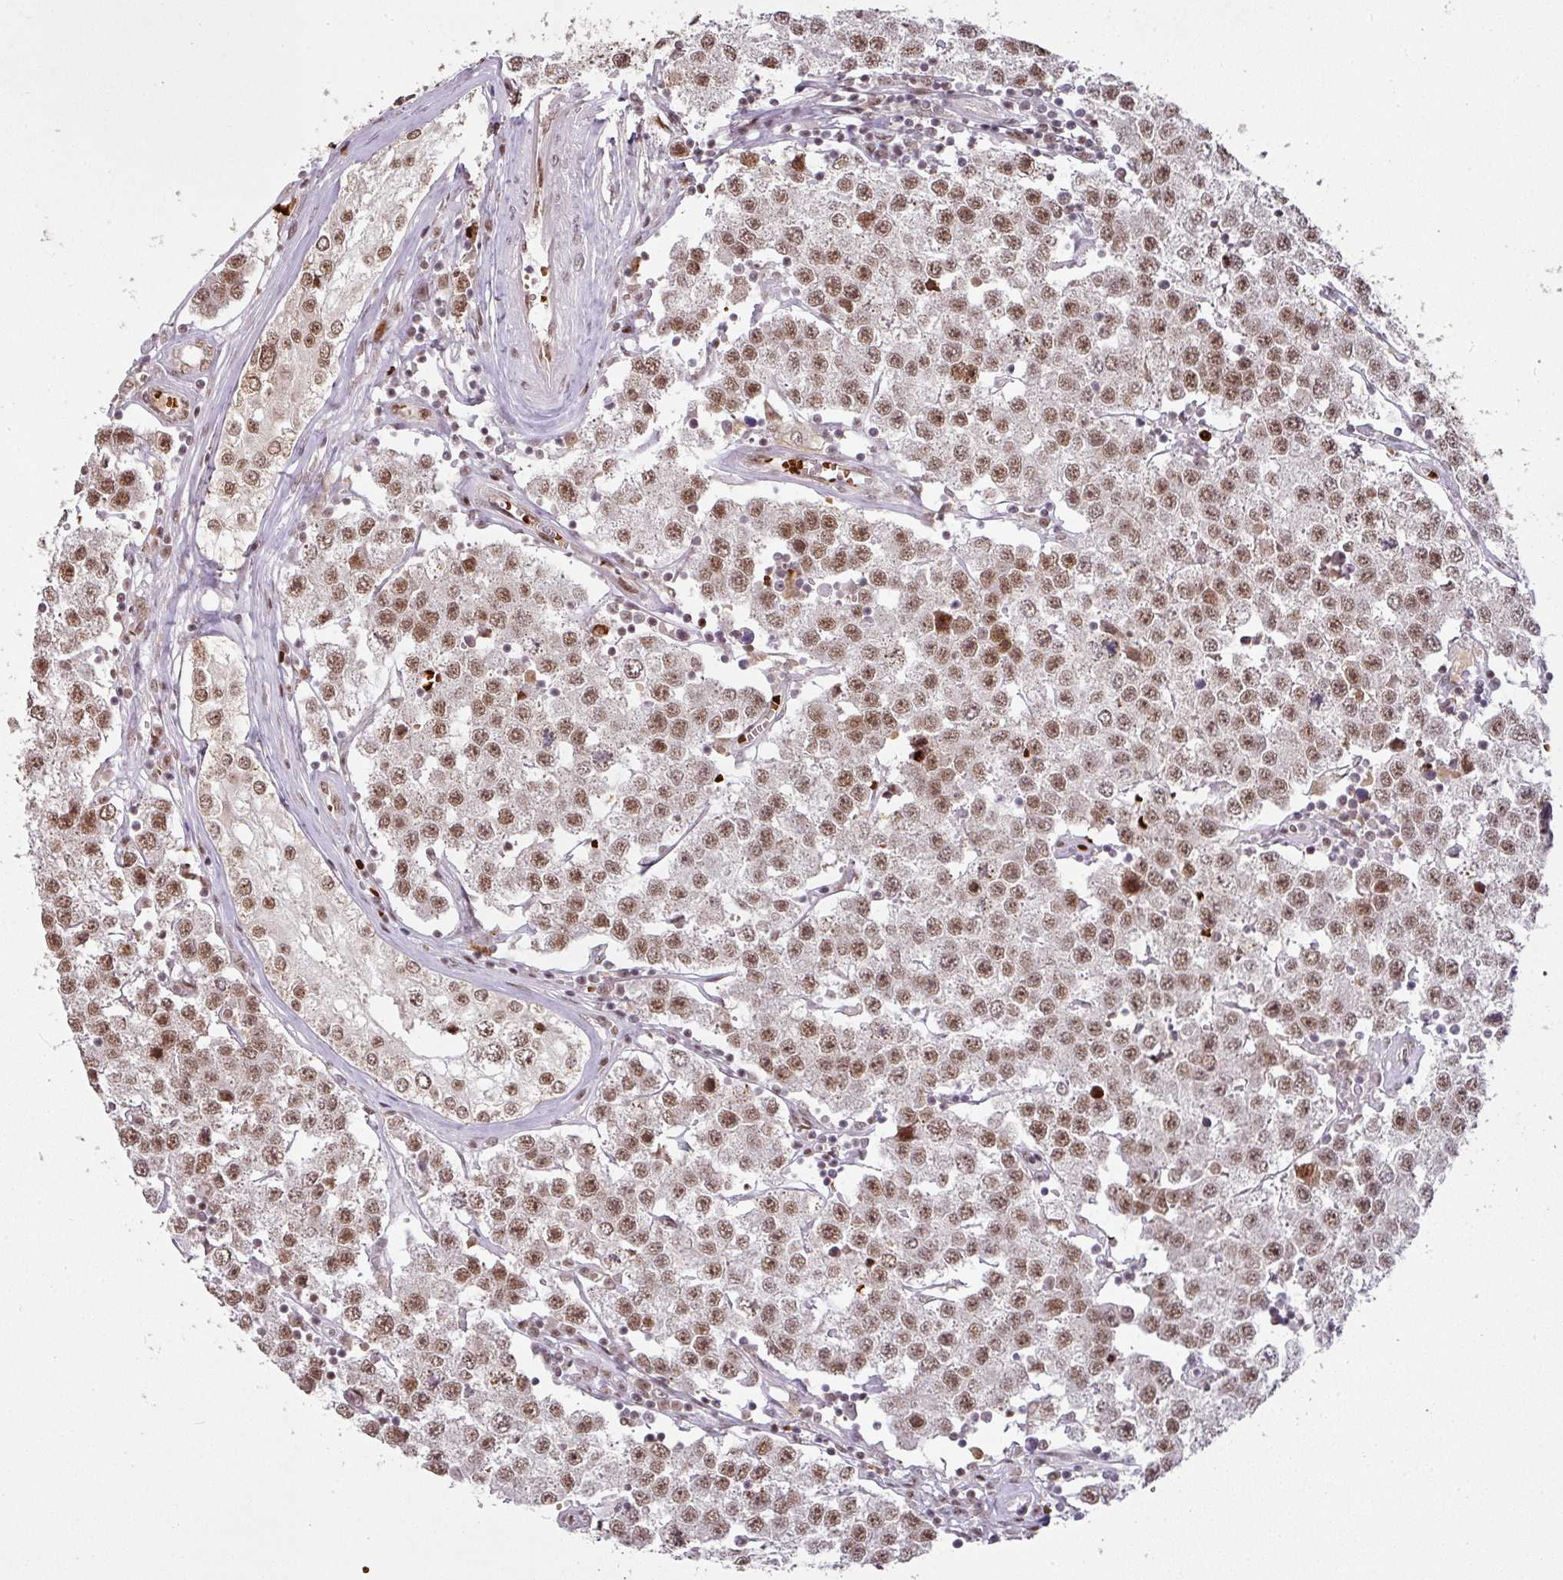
{"staining": {"intensity": "moderate", "quantity": ">75%", "location": "nuclear"}, "tissue": "testis cancer", "cell_type": "Tumor cells", "image_type": "cancer", "snomed": [{"axis": "morphology", "description": "Seminoma, NOS"}, {"axis": "topography", "description": "Testis"}], "caption": "Testis cancer (seminoma) stained for a protein (brown) reveals moderate nuclear positive staining in approximately >75% of tumor cells.", "gene": "NEIL1", "patient": {"sex": "male", "age": 34}}